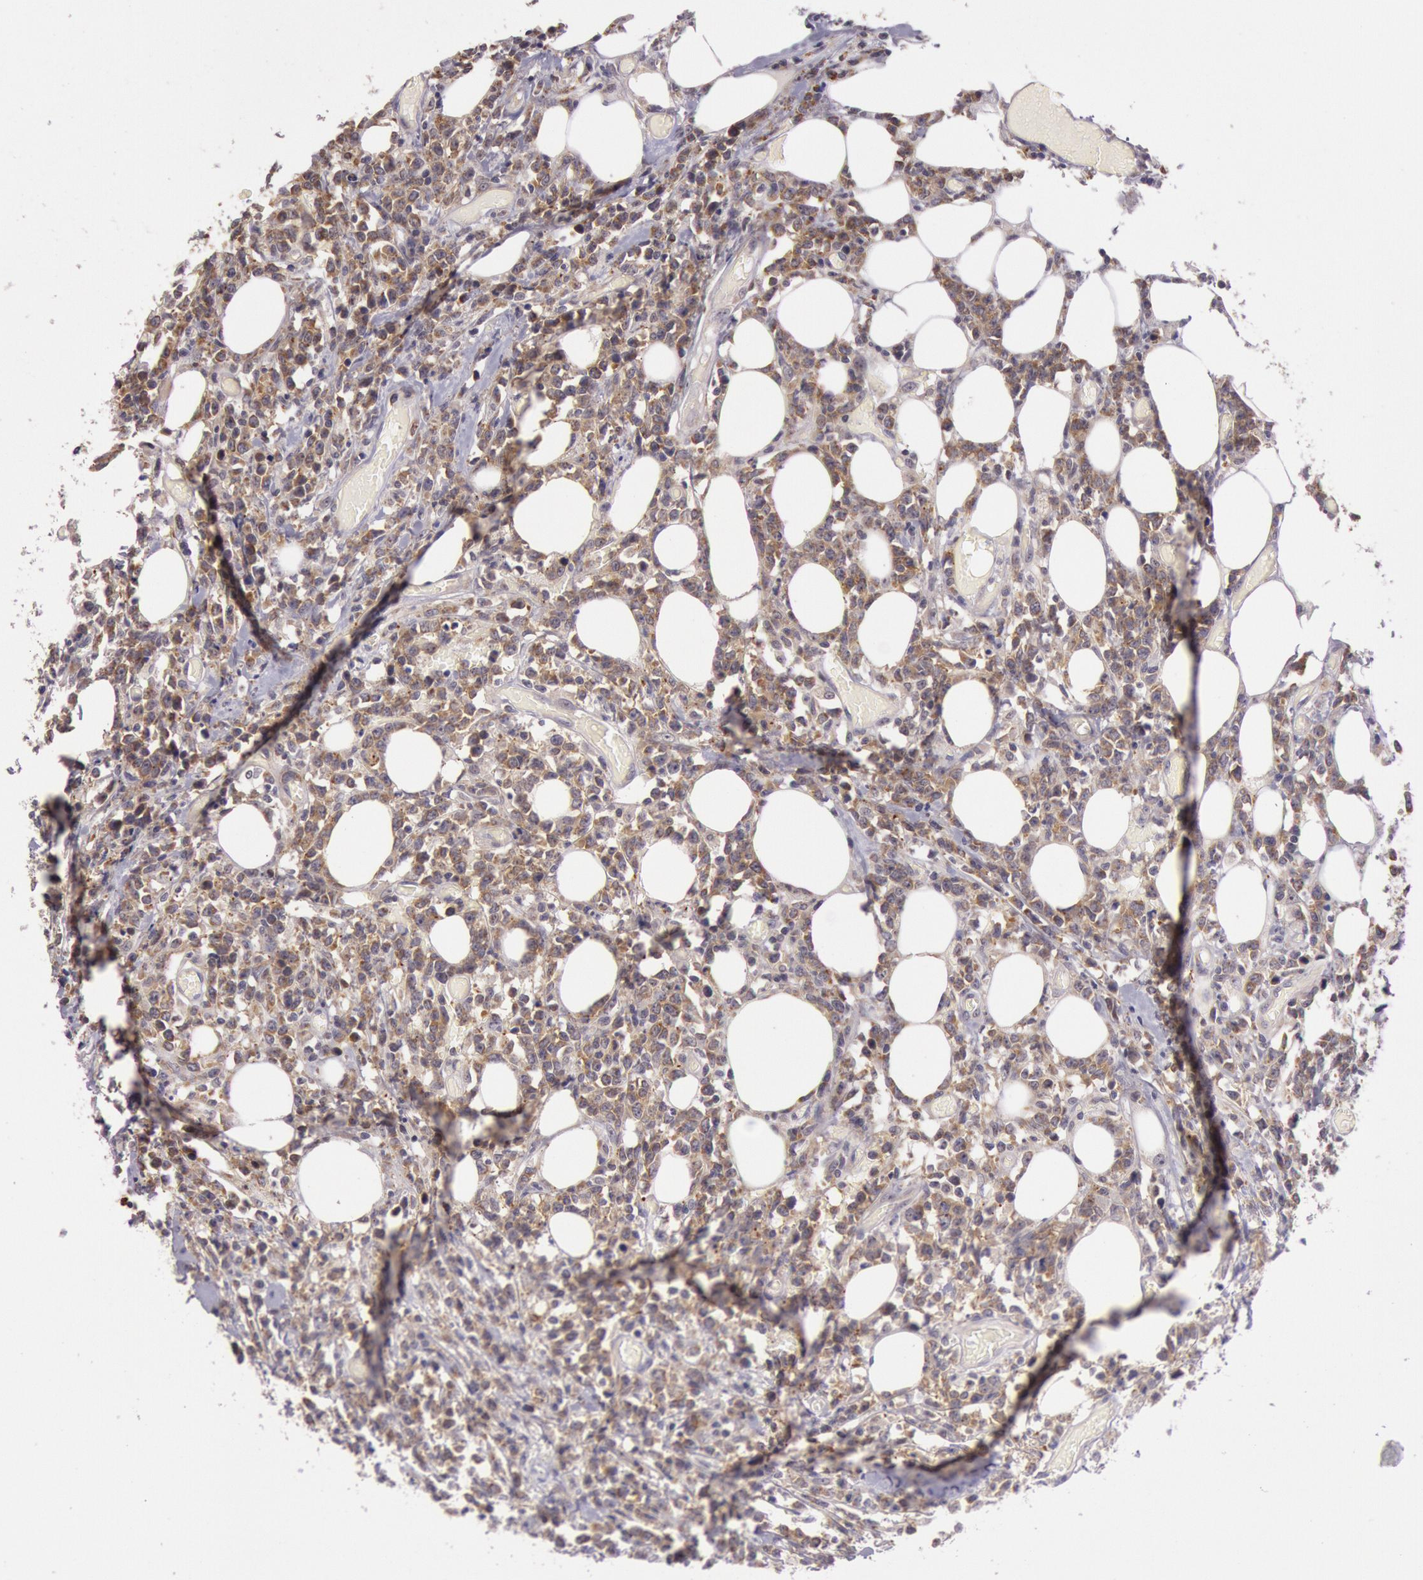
{"staining": {"intensity": "moderate", "quantity": ">75%", "location": "cytoplasmic/membranous"}, "tissue": "lymphoma", "cell_type": "Tumor cells", "image_type": "cancer", "snomed": [{"axis": "morphology", "description": "Malignant lymphoma, non-Hodgkin's type, High grade"}, {"axis": "topography", "description": "Colon"}], "caption": "DAB (3,3'-diaminobenzidine) immunohistochemical staining of lymphoma displays moderate cytoplasmic/membranous protein expression in about >75% of tumor cells. (IHC, brightfield microscopy, high magnification).", "gene": "CDK16", "patient": {"sex": "male", "age": 82}}